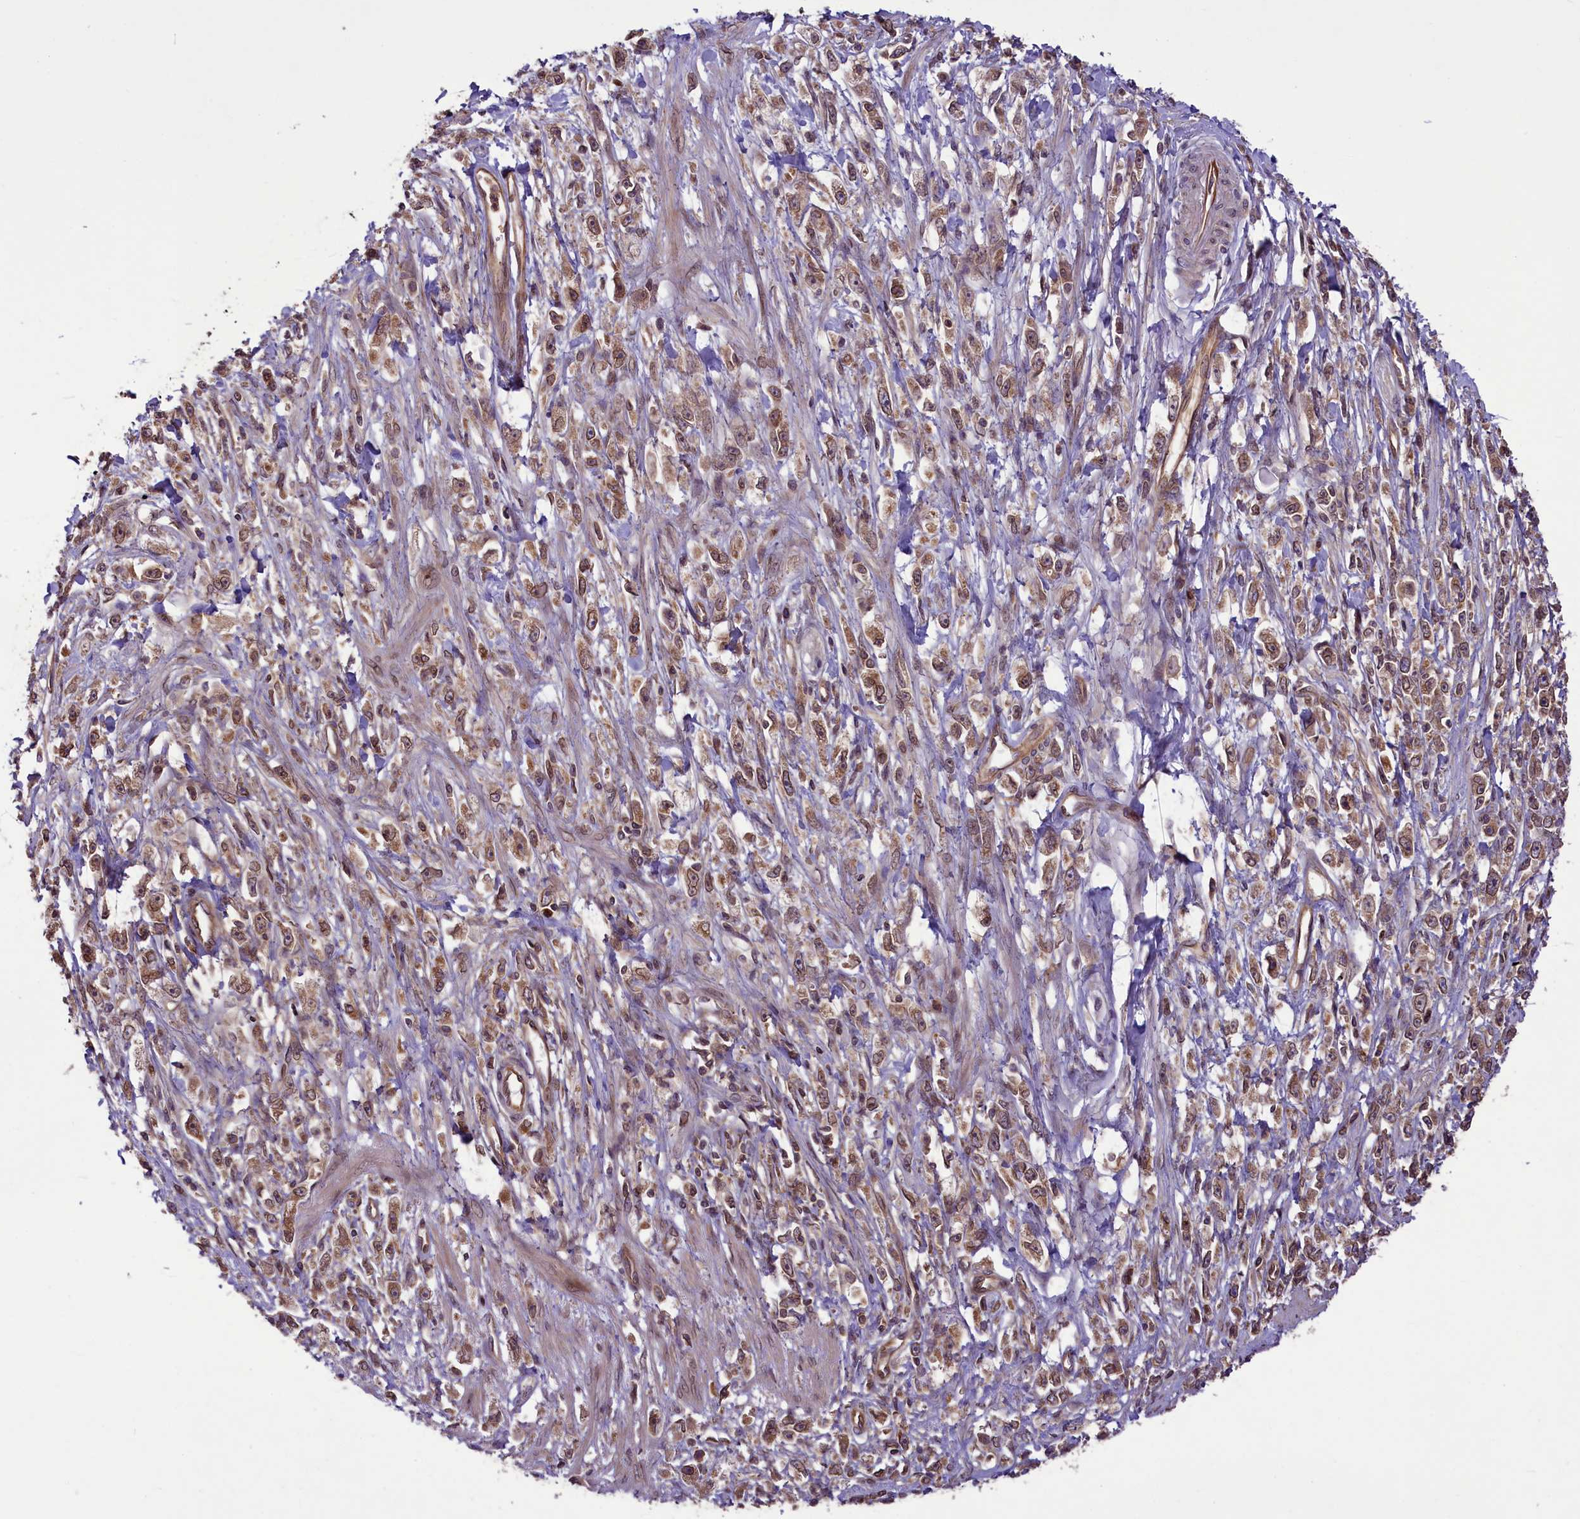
{"staining": {"intensity": "moderate", "quantity": ">75%", "location": "cytoplasmic/membranous,nuclear"}, "tissue": "stomach cancer", "cell_type": "Tumor cells", "image_type": "cancer", "snomed": [{"axis": "morphology", "description": "Adenocarcinoma, NOS"}, {"axis": "topography", "description": "Stomach"}], "caption": "DAB (3,3'-diaminobenzidine) immunohistochemical staining of stomach adenocarcinoma shows moderate cytoplasmic/membranous and nuclear protein positivity in about >75% of tumor cells.", "gene": "CCDC125", "patient": {"sex": "female", "age": 59}}